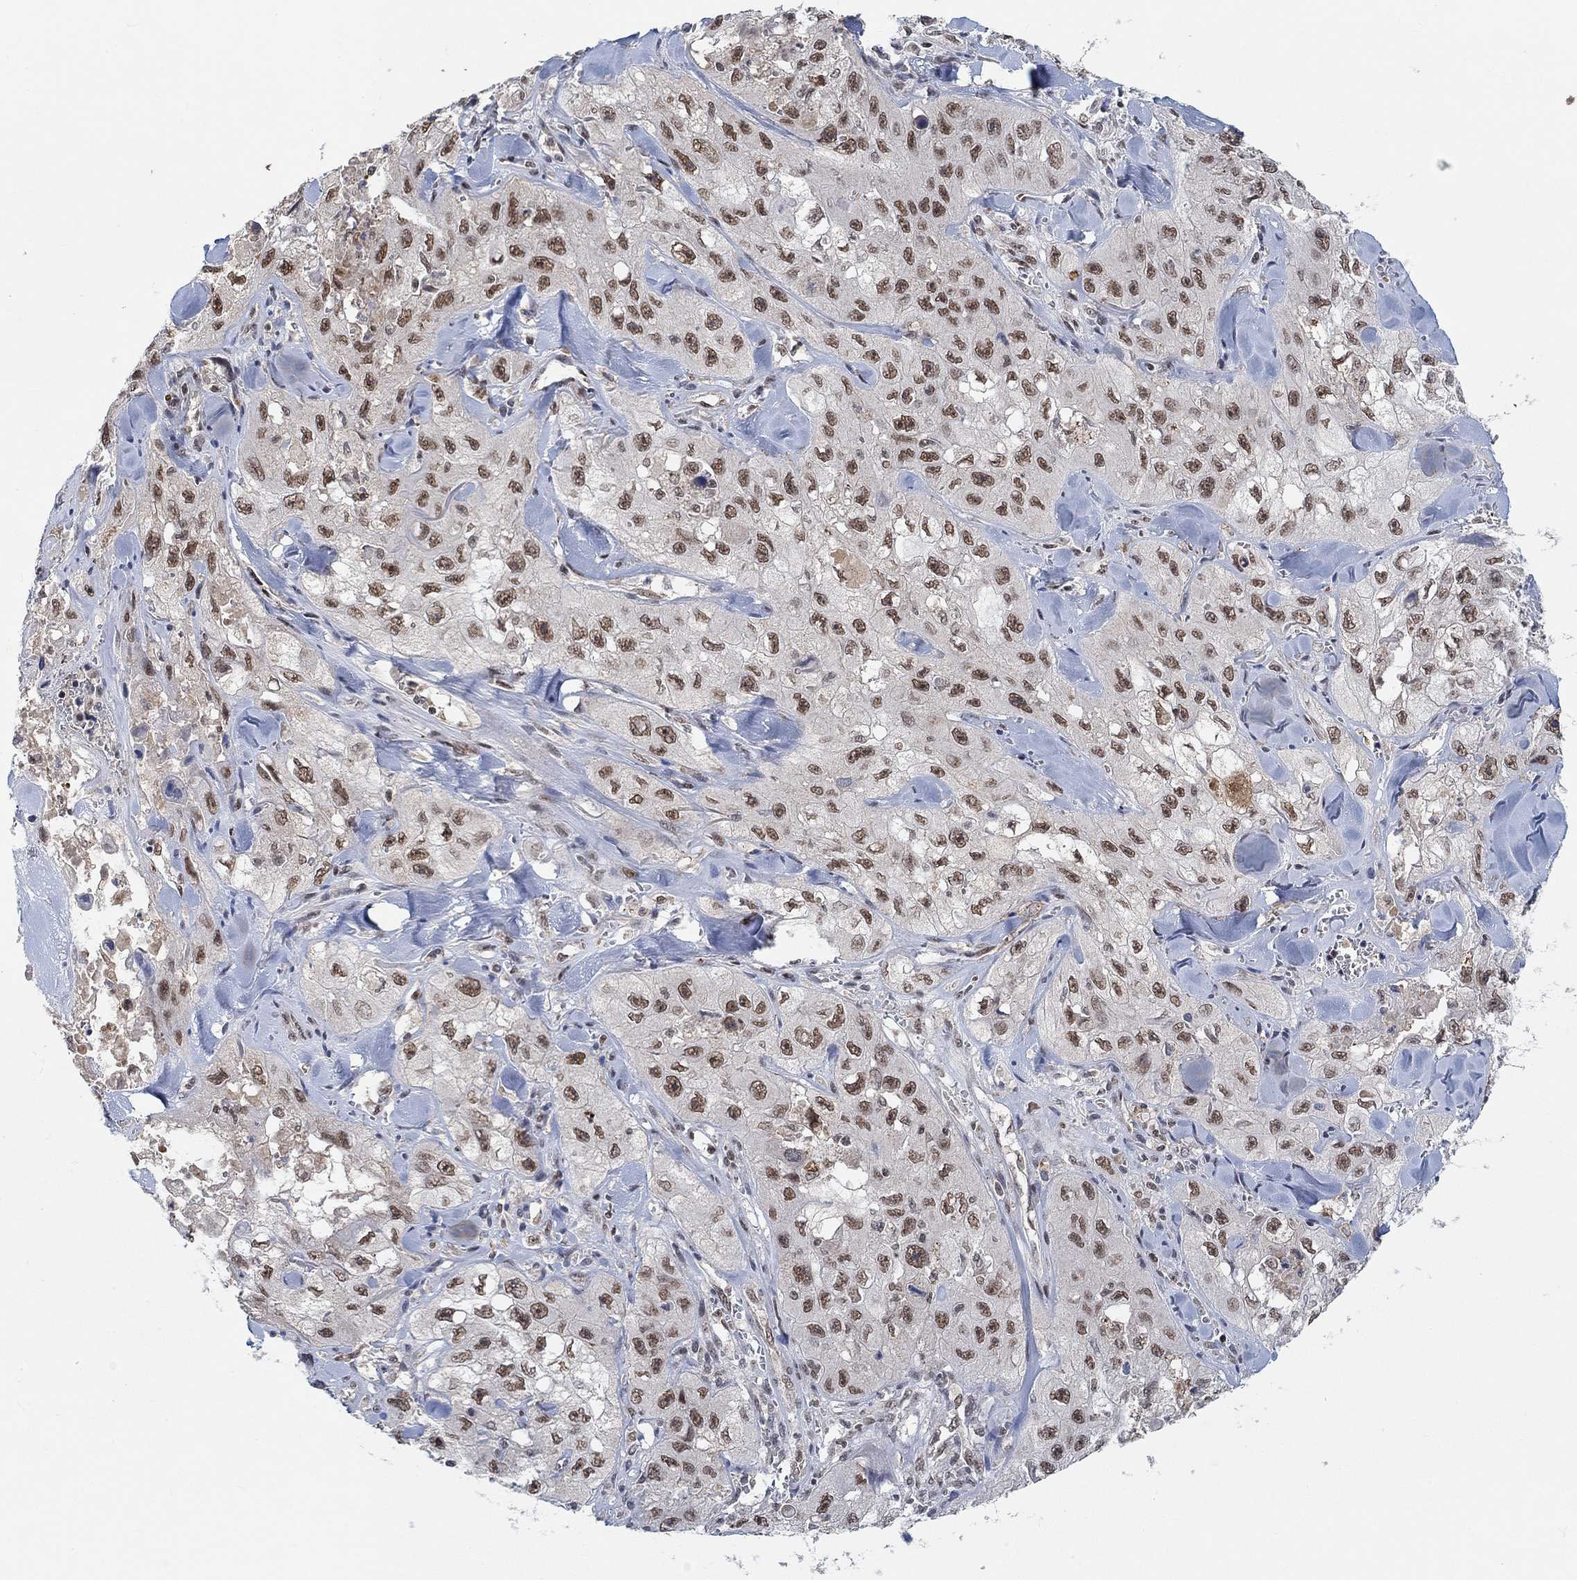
{"staining": {"intensity": "strong", "quantity": ">75%", "location": "nuclear"}, "tissue": "skin cancer", "cell_type": "Tumor cells", "image_type": "cancer", "snomed": [{"axis": "morphology", "description": "Squamous cell carcinoma, NOS"}, {"axis": "topography", "description": "Skin"}, {"axis": "topography", "description": "Subcutis"}], "caption": "Immunohistochemistry (IHC) photomicrograph of neoplastic tissue: human skin squamous cell carcinoma stained using immunohistochemistry shows high levels of strong protein expression localized specifically in the nuclear of tumor cells, appearing as a nuclear brown color.", "gene": "THAP8", "patient": {"sex": "male", "age": 73}}